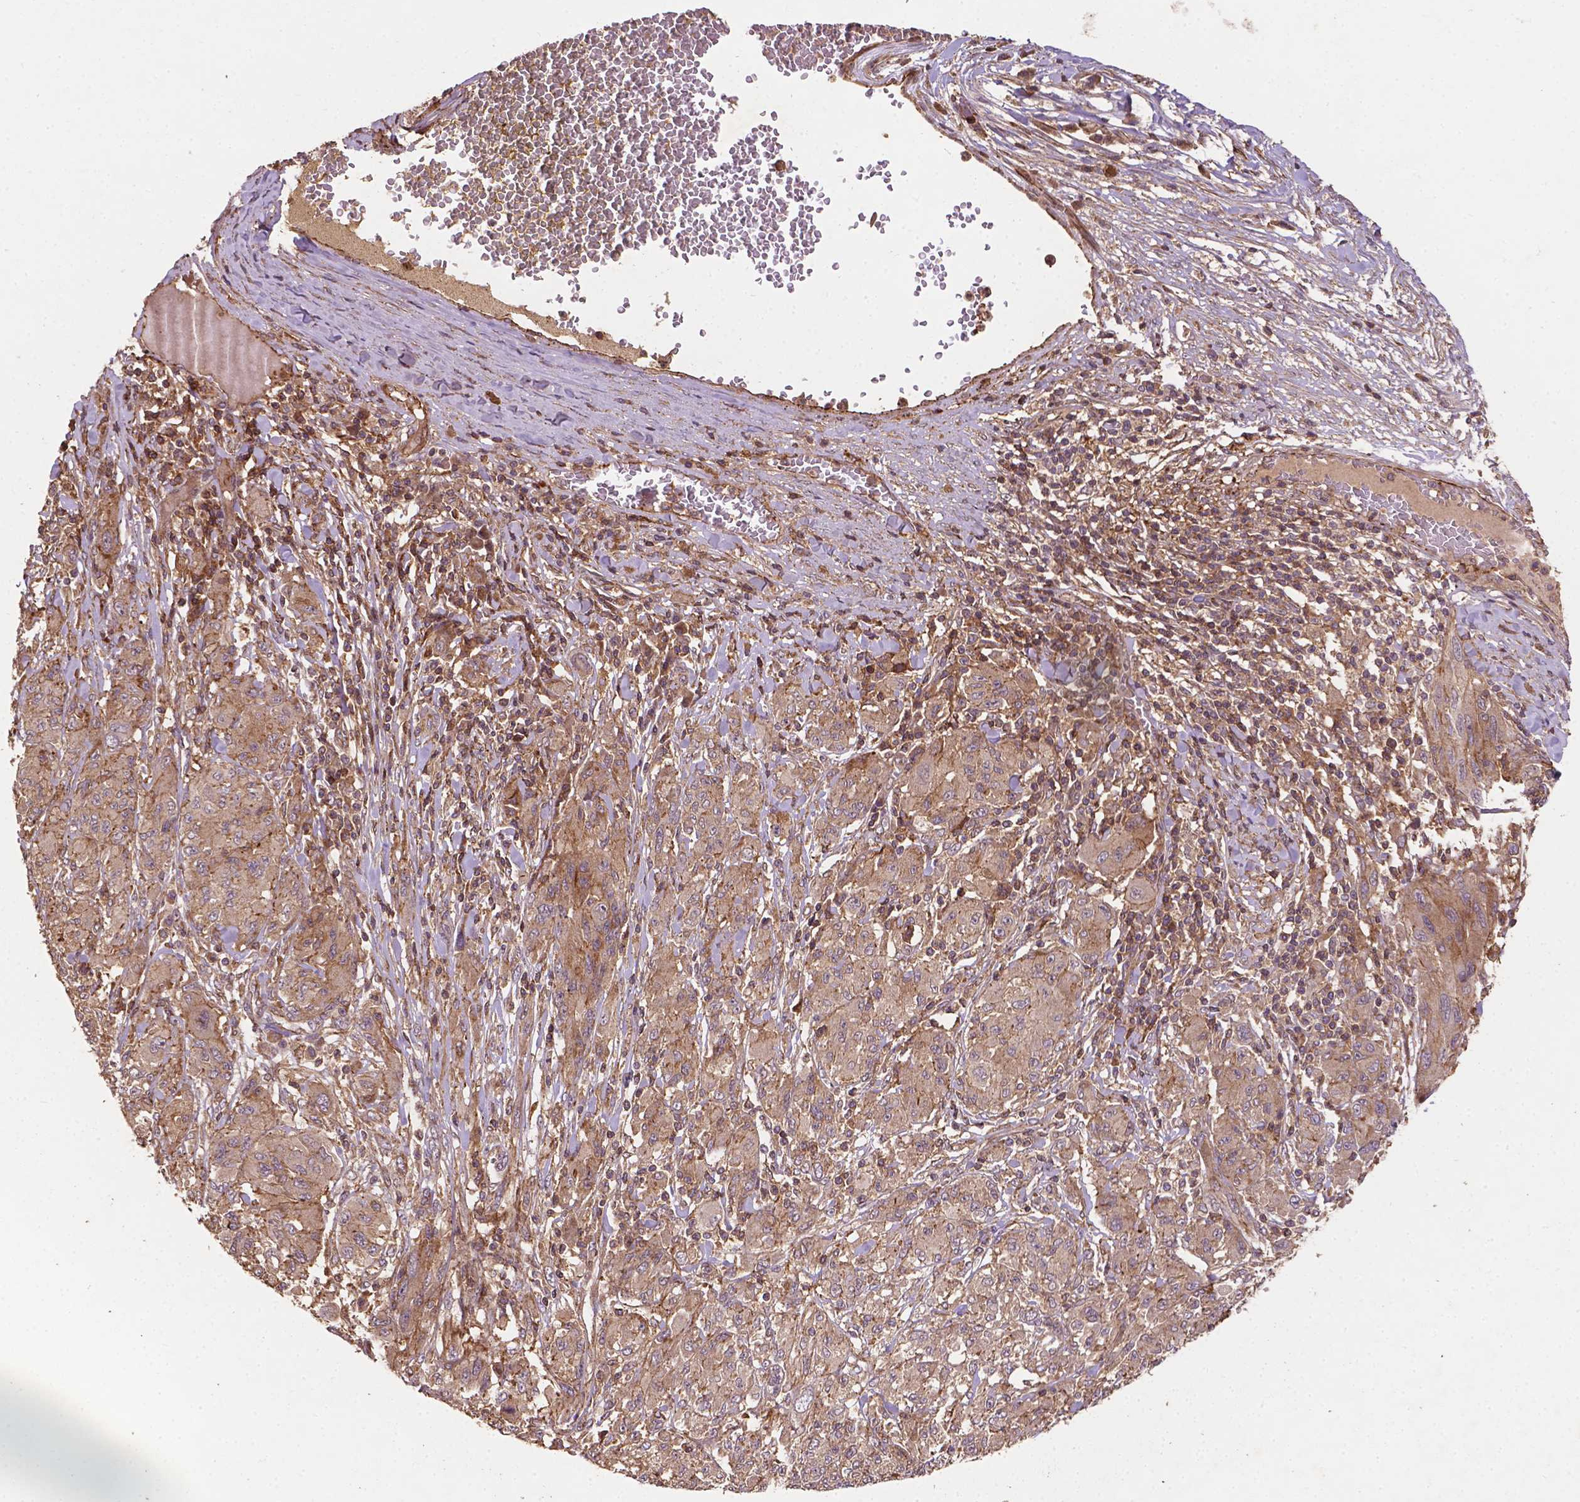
{"staining": {"intensity": "moderate", "quantity": ">75%", "location": "cytoplasmic/membranous"}, "tissue": "melanoma", "cell_type": "Tumor cells", "image_type": "cancer", "snomed": [{"axis": "morphology", "description": "Malignant melanoma, NOS"}, {"axis": "topography", "description": "Skin"}], "caption": "The immunohistochemical stain highlights moderate cytoplasmic/membranous positivity in tumor cells of melanoma tissue.", "gene": "ZMYND19", "patient": {"sex": "female", "age": 91}}